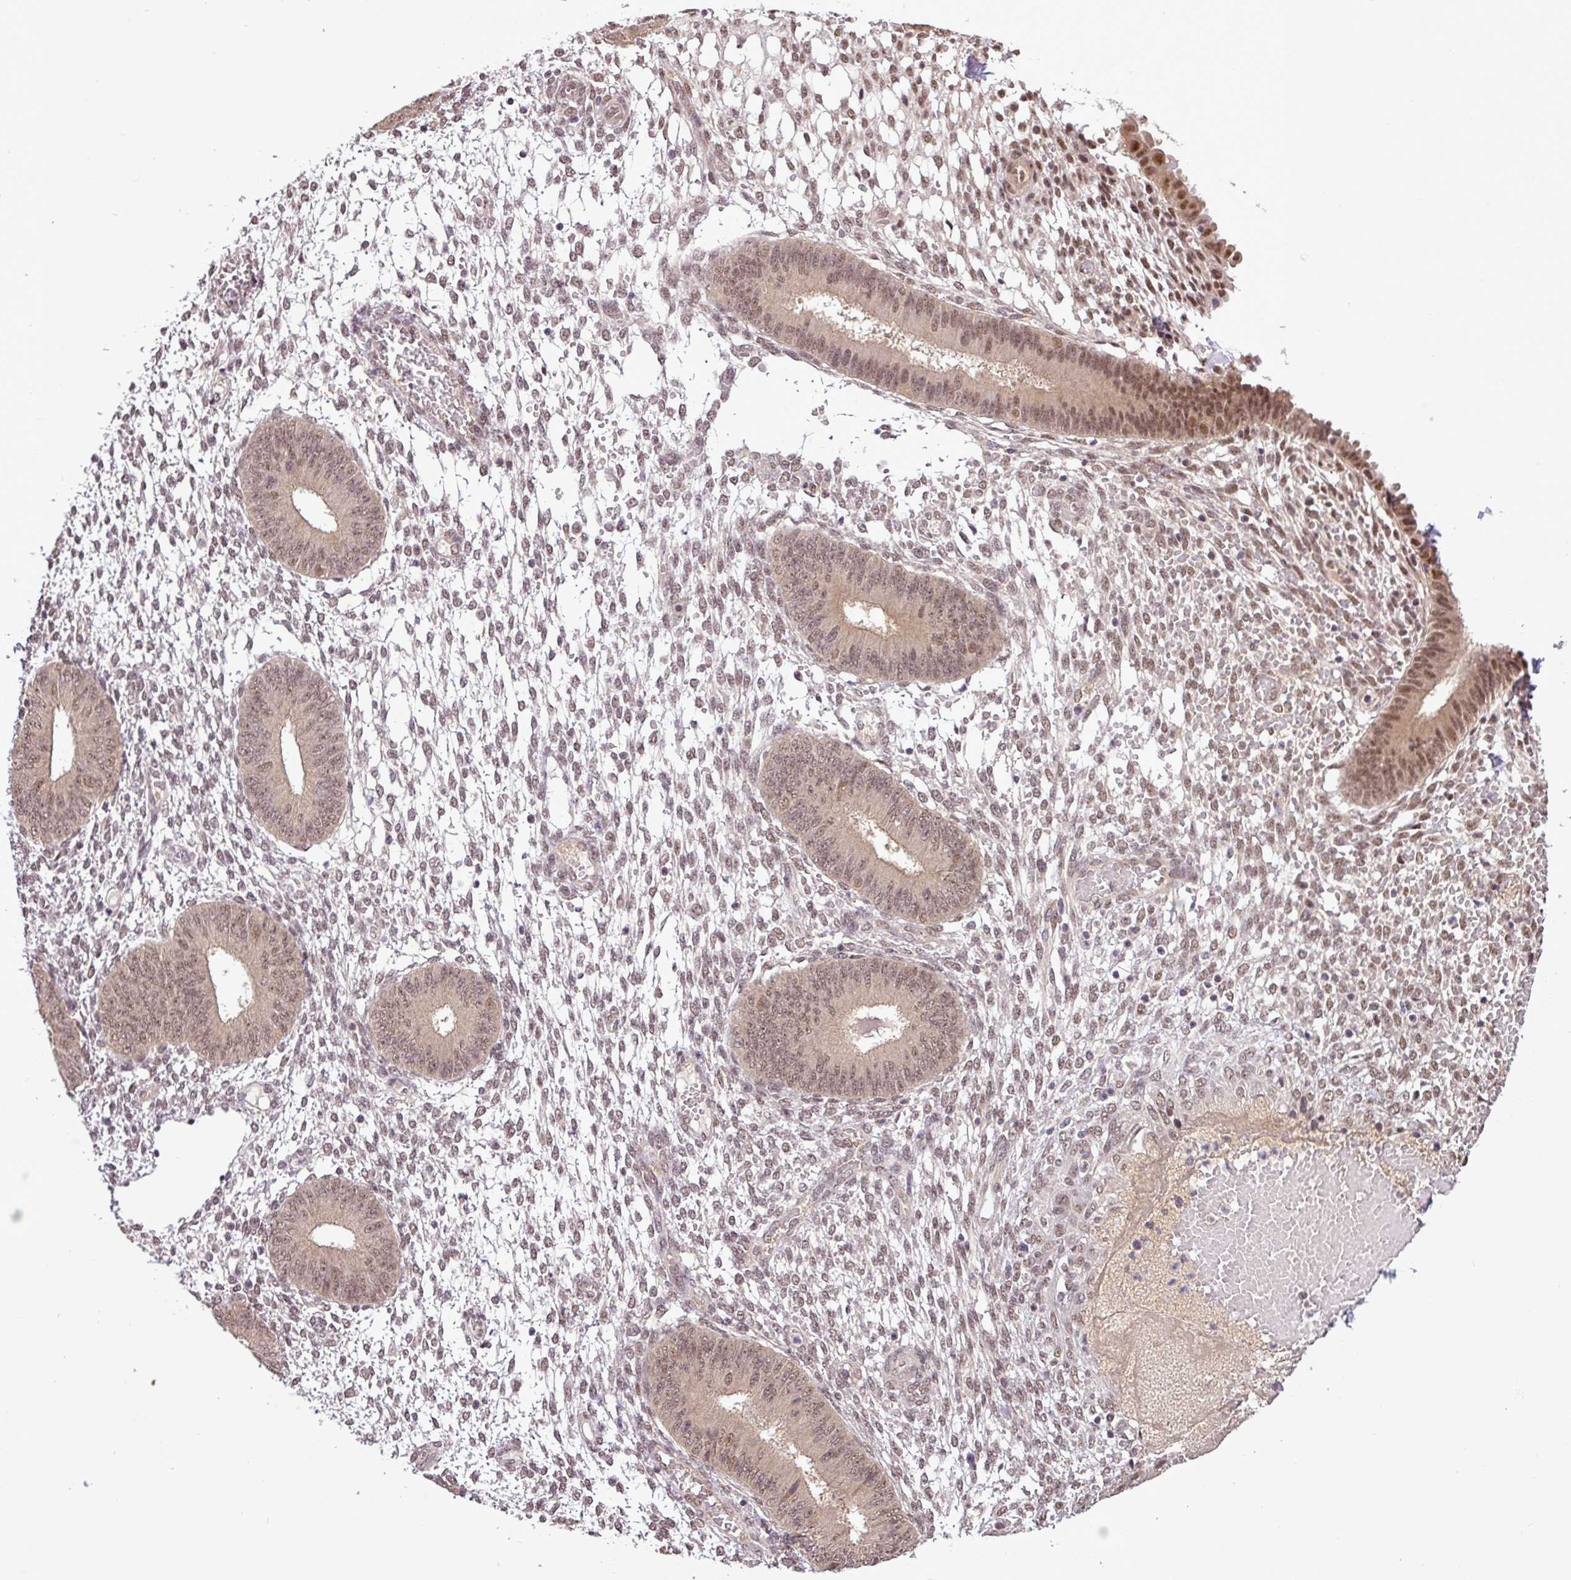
{"staining": {"intensity": "moderate", "quantity": ">75%", "location": "cytoplasmic/membranous,nuclear"}, "tissue": "endometrium", "cell_type": "Cells in endometrial stroma", "image_type": "normal", "snomed": [{"axis": "morphology", "description": "Normal tissue, NOS"}, {"axis": "topography", "description": "Endometrium"}], "caption": "About >75% of cells in endometrial stroma in unremarkable human endometrium display moderate cytoplasmic/membranous,nuclear protein staining as visualized by brown immunohistochemical staining.", "gene": "MFHAS1", "patient": {"sex": "female", "age": 49}}